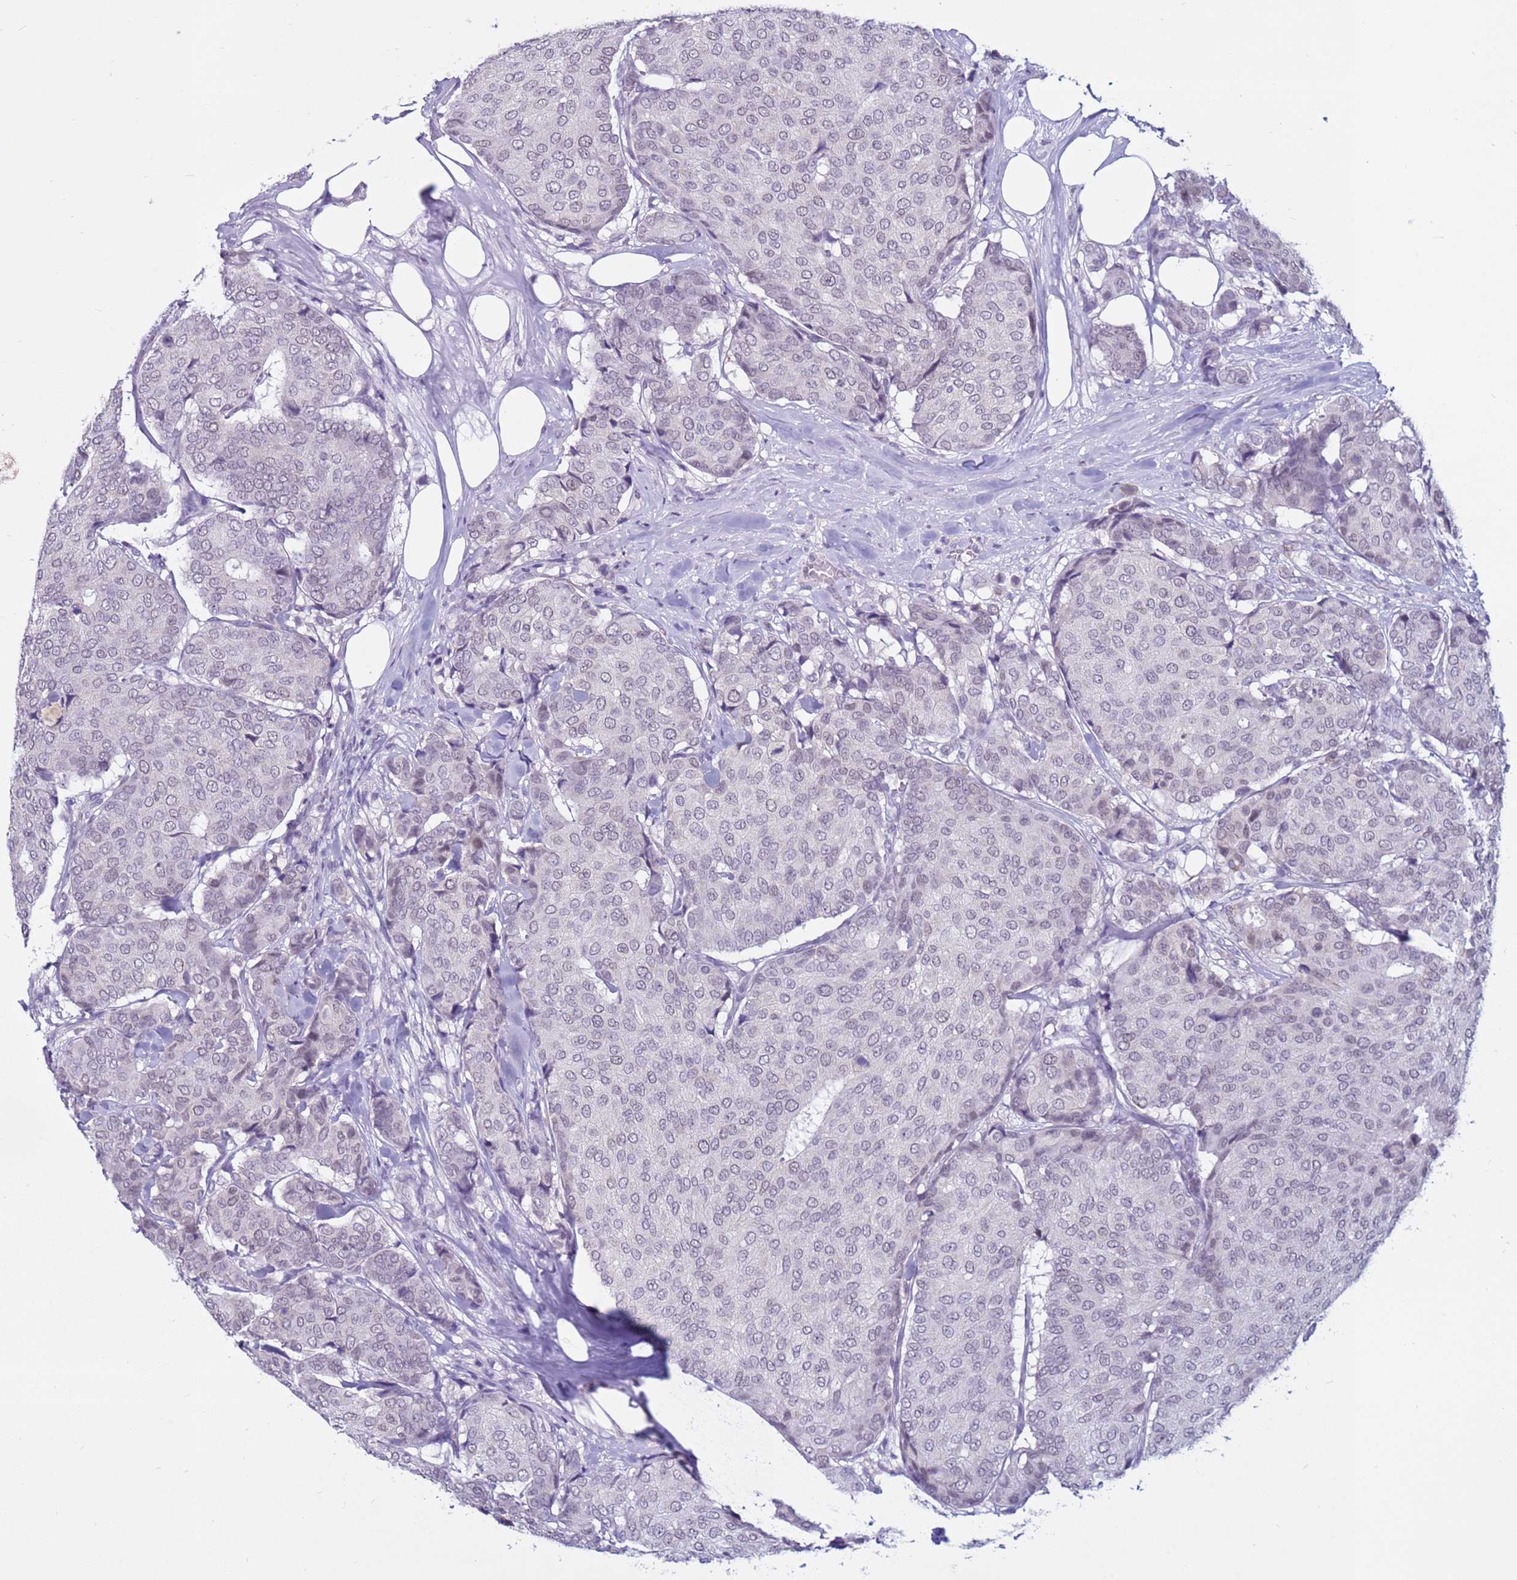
{"staining": {"intensity": "negative", "quantity": "none", "location": "none"}, "tissue": "breast cancer", "cell_type": "Tumor cells", "image_type": "cancer", "snomed": [{"axis": "morphology", "description": "Duct carcinoma"}, {"axis": "topography", "description": "Breast"}], "caption": "Immunohistochemical staining of human breast intraductal carcinoma shows no significant positivity in tumor cells.", "gene": "CDK2AP2", "patient": {"sex": "female", "age": 75}}